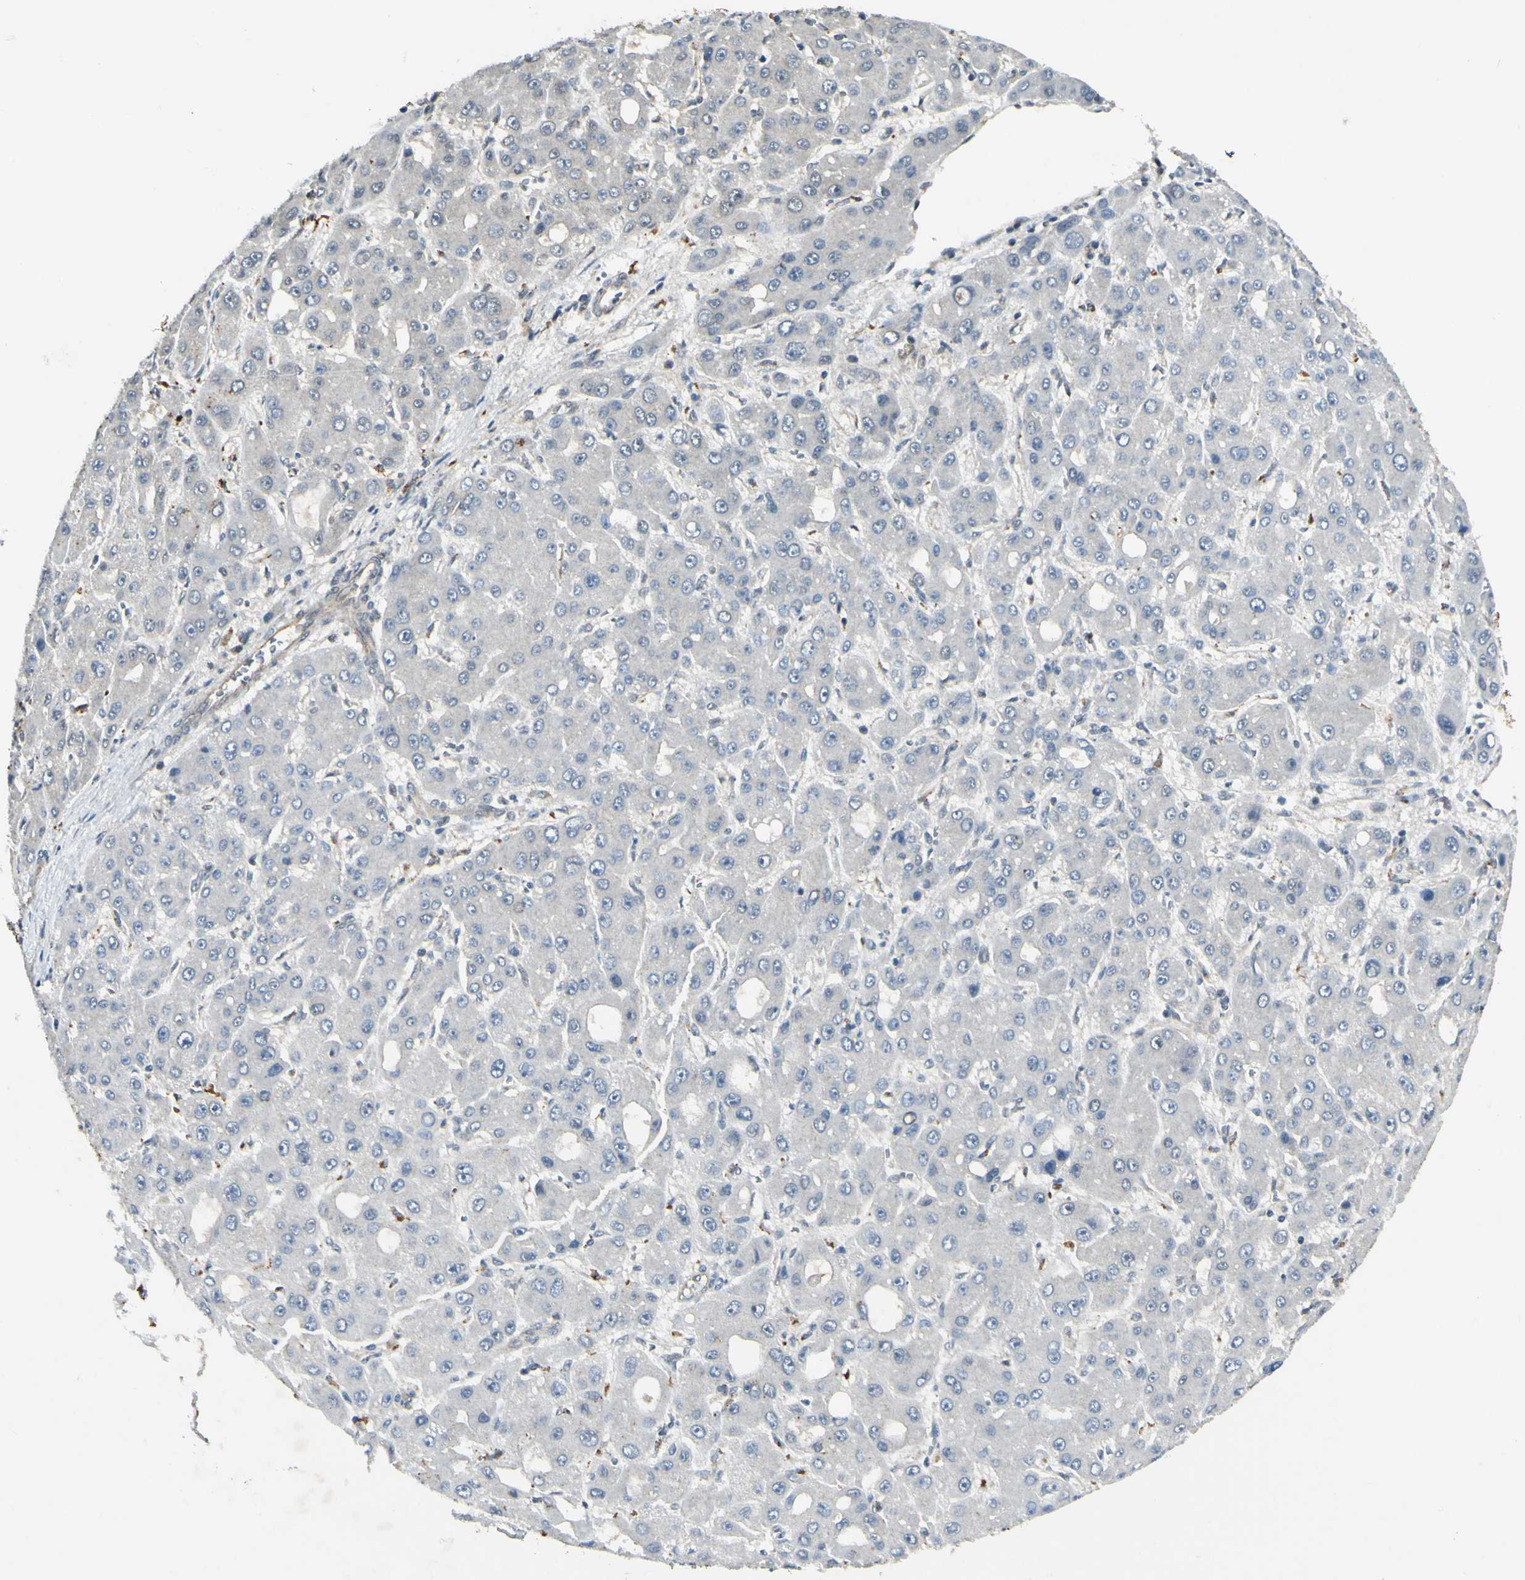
{"staining": {"intensity": "negative", "quantity": "none", "location": "none"}, "tissue": "liver cancer", "cell_type": "Tumor cells", "image_type": "cancer", "snomed": [{"axis": "morphology", "description": "Carcinoma, Hepatocellular, NOS"}, {"axis": "topography", "description": "Liver"}], "caption": "Immunohistochemistry image of liver hepatocellular carcinoma stained for a protein (brown), which demonstrates no positivity in tumor cells.", "gene": "PSMD5", "patient": {"sex": "male", "age": 55}}